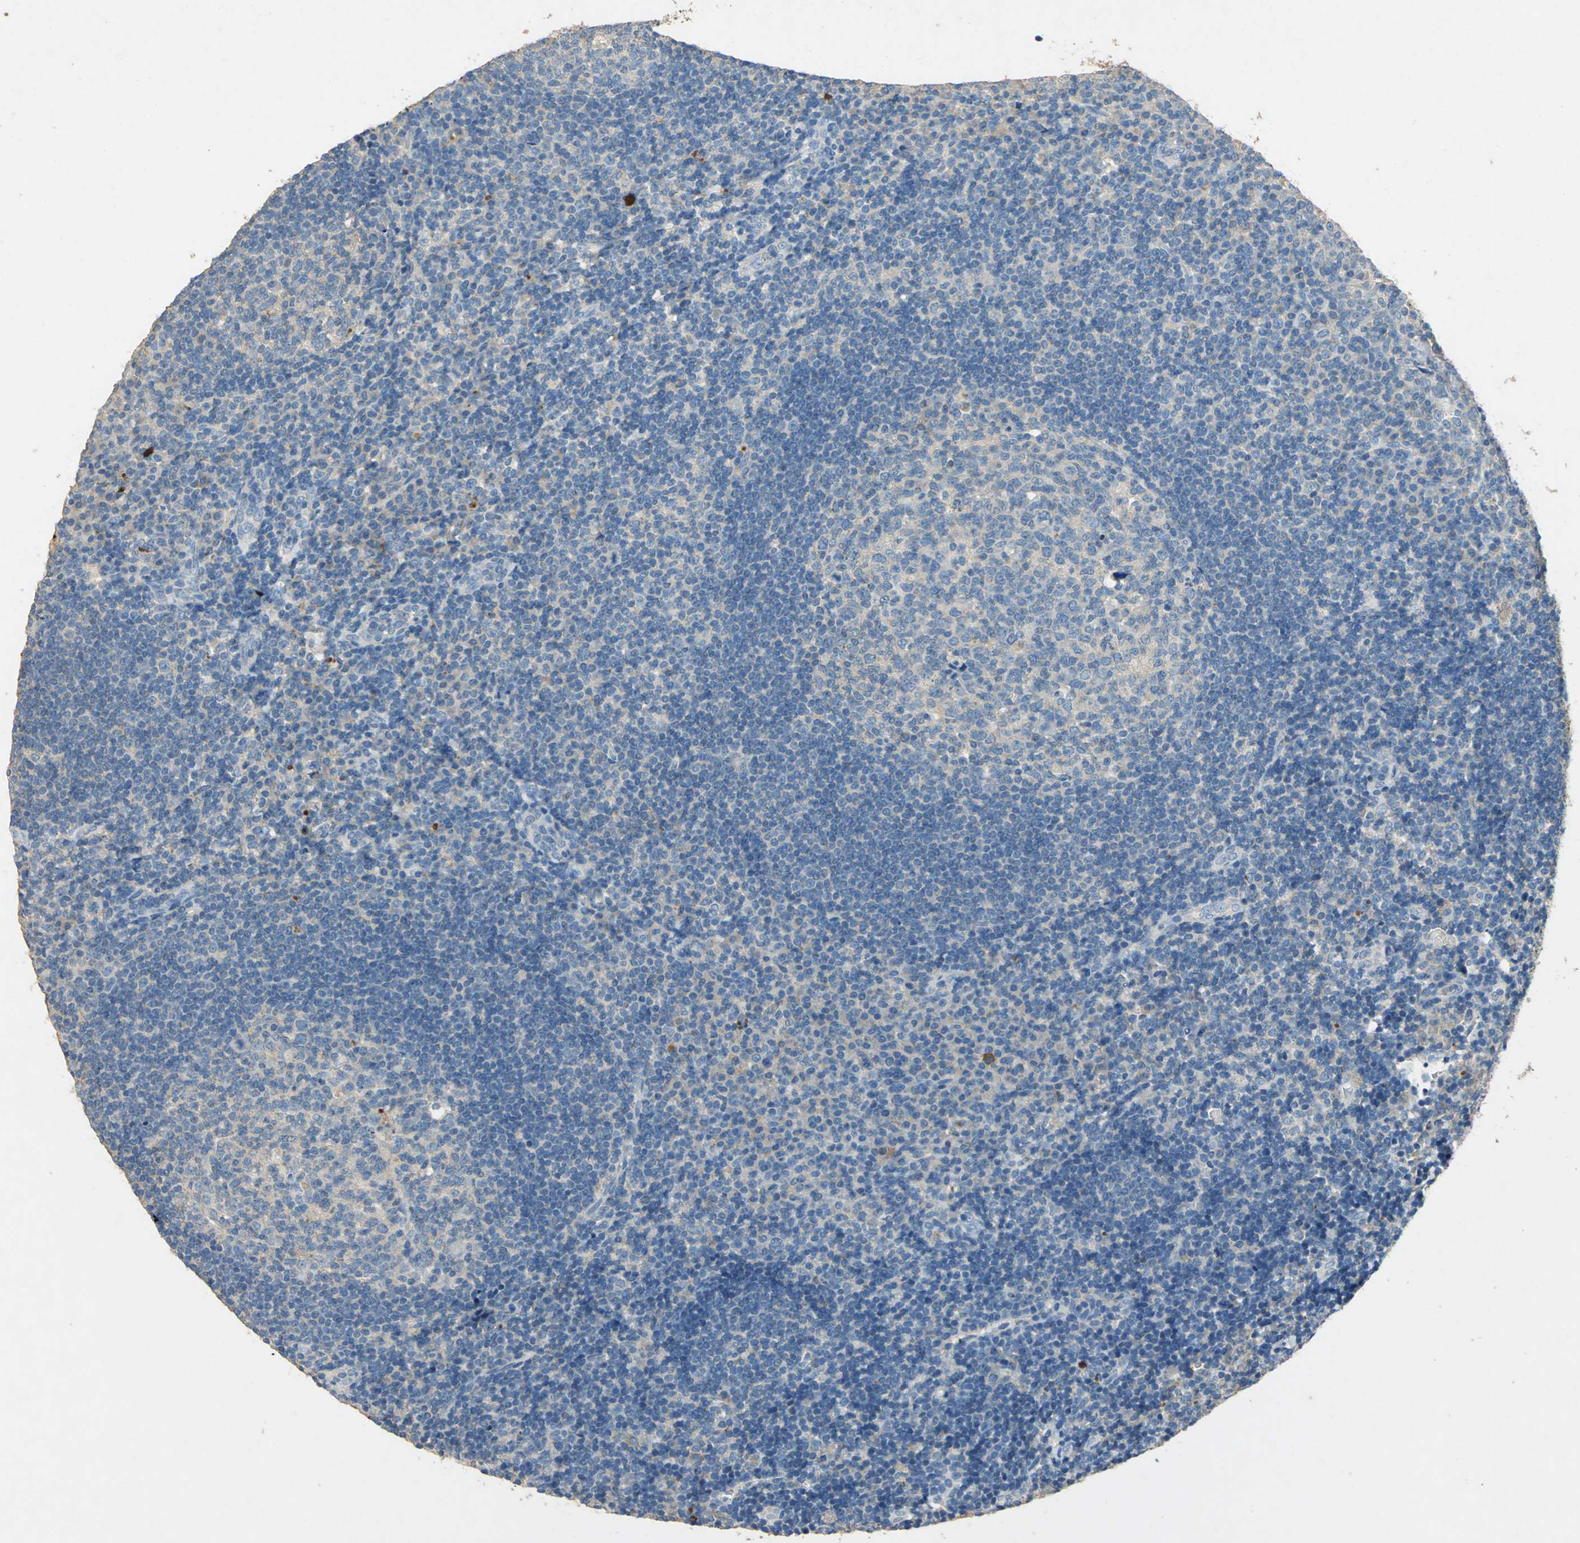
{"staining": {"intensity": "weak", "quantity": ">75%", "location": "cytoplasmic/membranous"}, "tissue": "tonsil", "cell_type": "Germinal center cells", "image_type": "normal", "snomed": [{"axis": "morphology", "description": "Normal tissue, NOS"}, {"axis": "topography", "description": "Tonsil"}], "caption": "Brown immunohistochemical staining in unremarkable human tonsil demonstrates weak cytoplasmic/membranous expression in about >75% of germinal center cells. Immunohistochemistry (ihc) stains the protein of interest in brown and the nuclei are stained blue.", "gene": "ADAMTS5", "patient": {"sex": "female", "age": 40}}